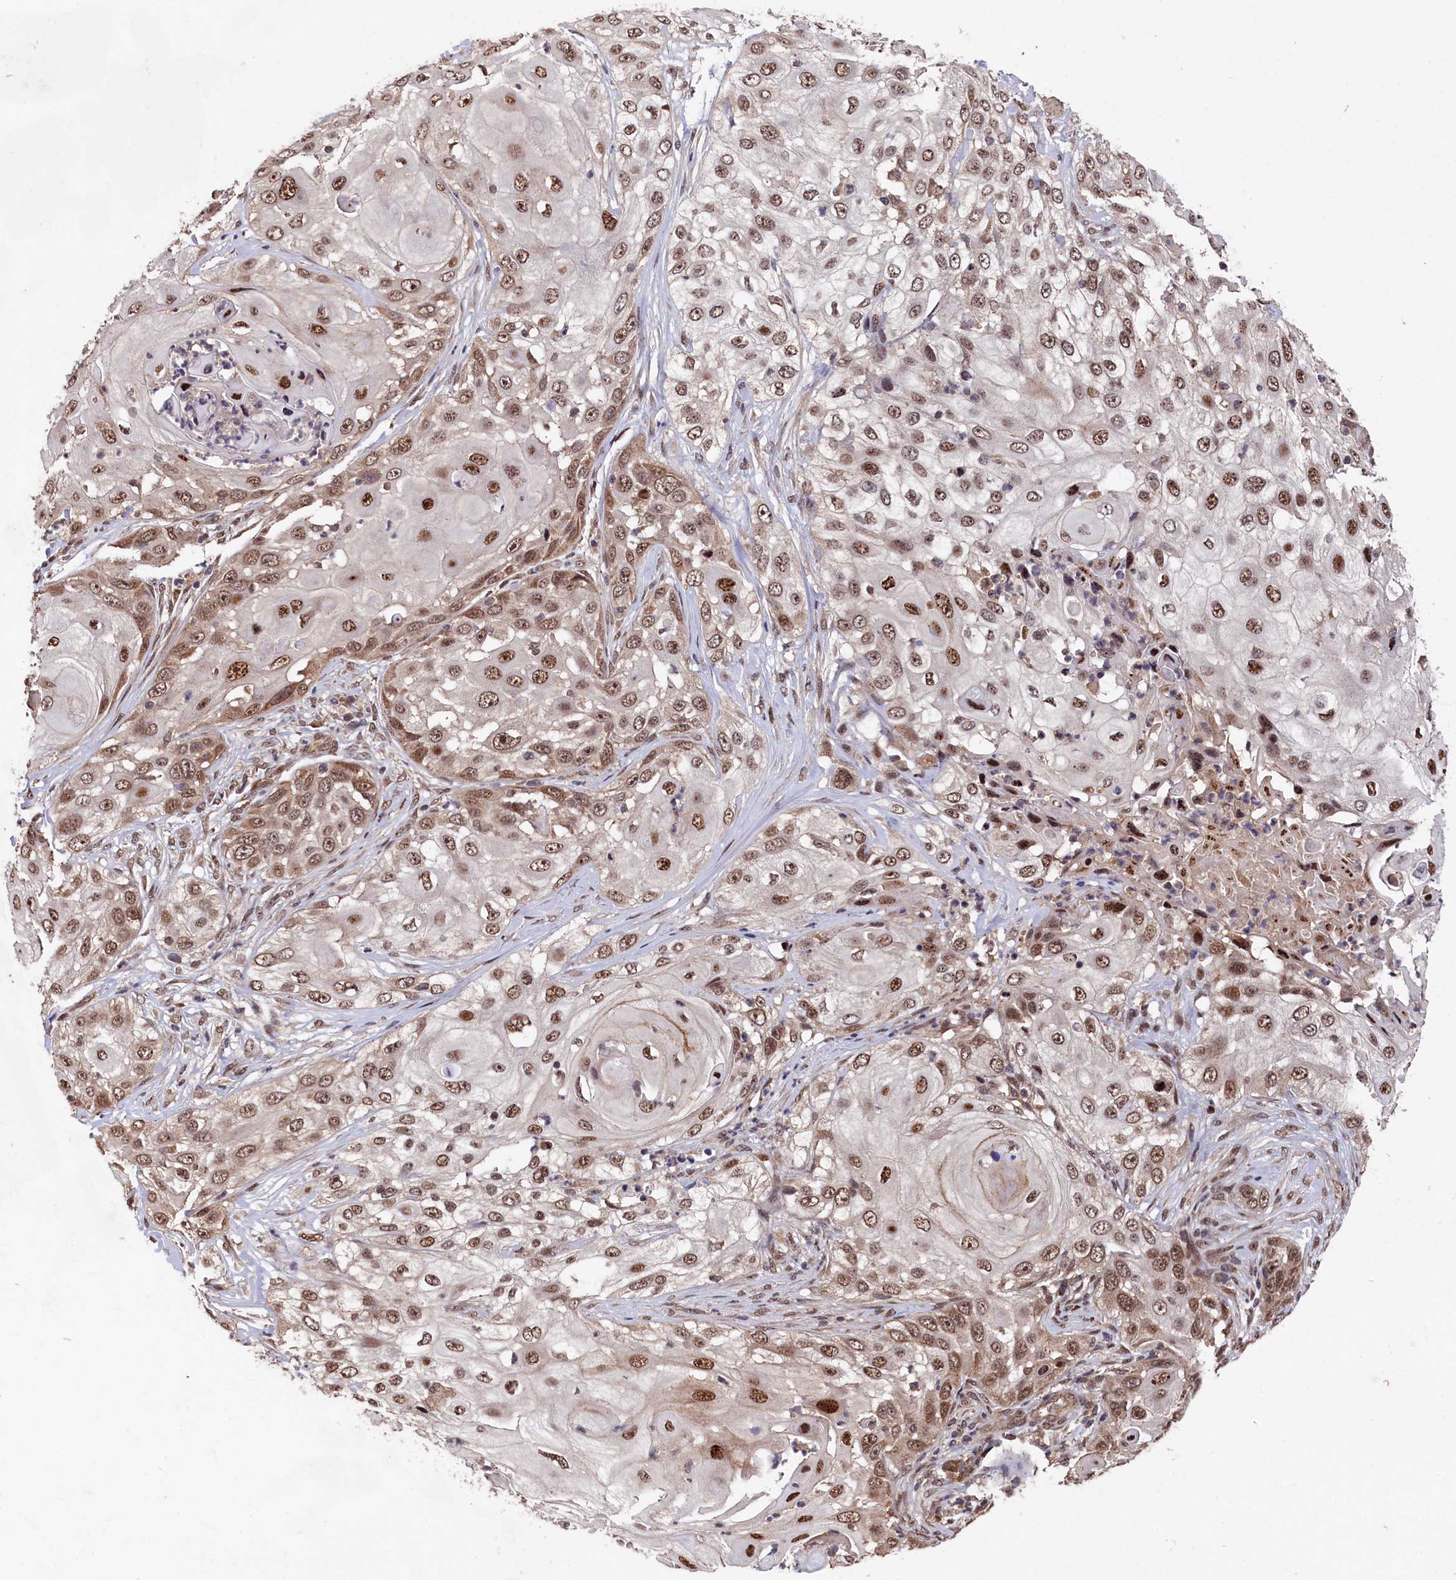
{"staining": {"intensity": "moderate", "quantity": ">75%", "location": "nuclear"}, "tissue": "skin cancer", "cell_type": "Tumor cells", "image_type": "cancer", "snomed": [{"axis": "morphology", "description": "Squamous cell carcinoma, NOS"}, {"axis": "topography", "description": "Skin"}], "caption": "Human skin squamous cell carcinoma stained for a protein (brown) shows moderate nuclear positive staining in about >75% of tumor cells.", "gene": "CLPX", "patient": {"sex": "female", "age": 44}}